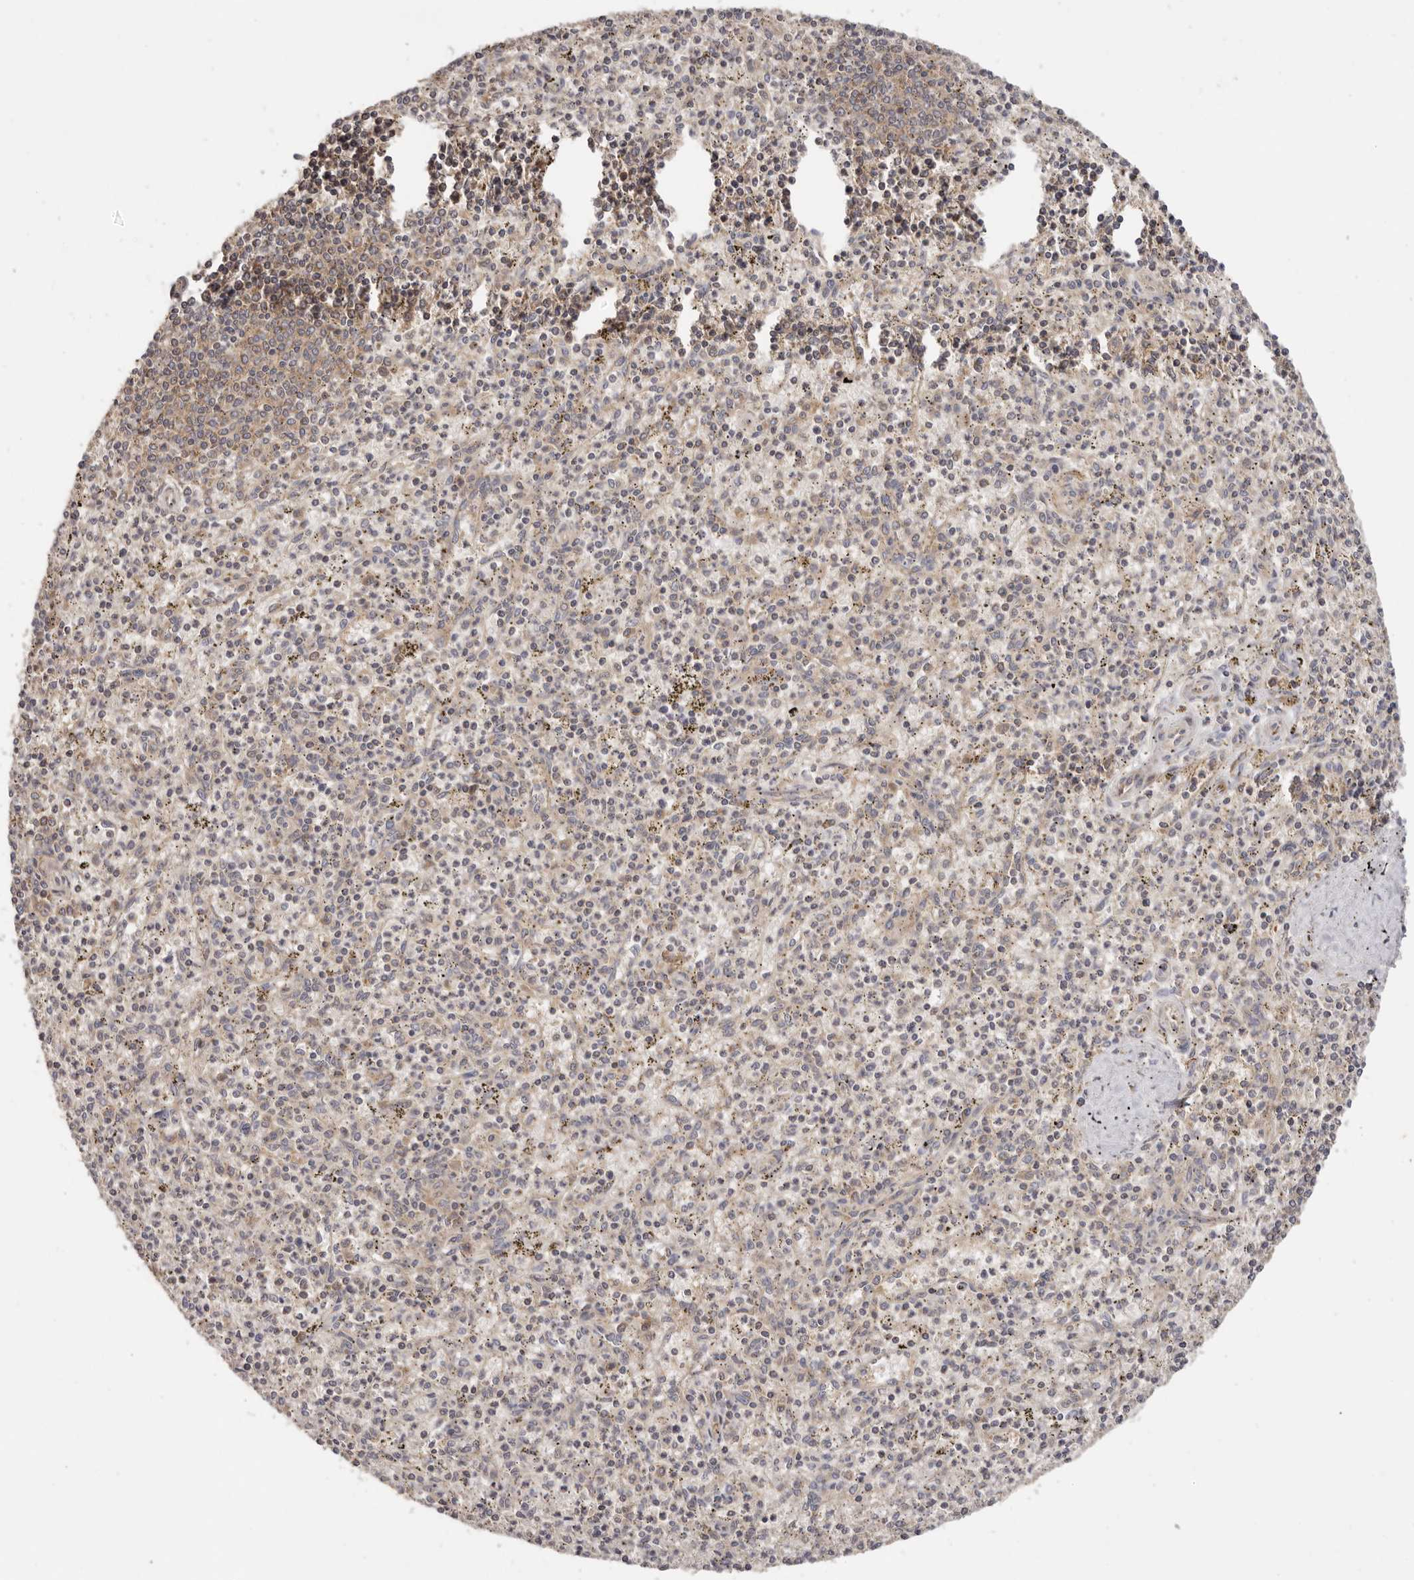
{"staining": {"intensity": "weak", "quantity": "<25%", "location": "cytoplasmic/membranous"}, "tissue": "spleen", "cell_type": "Cells in red pulp", "image_type": "normal", "snomed": [{"axis": "morphology", "description": "Normal tissue, NOS"}, {"axis": "topography", "description": "Spleen"}], "caption": "This is a image of immunohistochemistry (IHC) staining of unremarkable spleen, which shows no positivity in cells in red pulp.", "gene": "EEF1E1", "patient": {"sex": "male", "age": 72}}